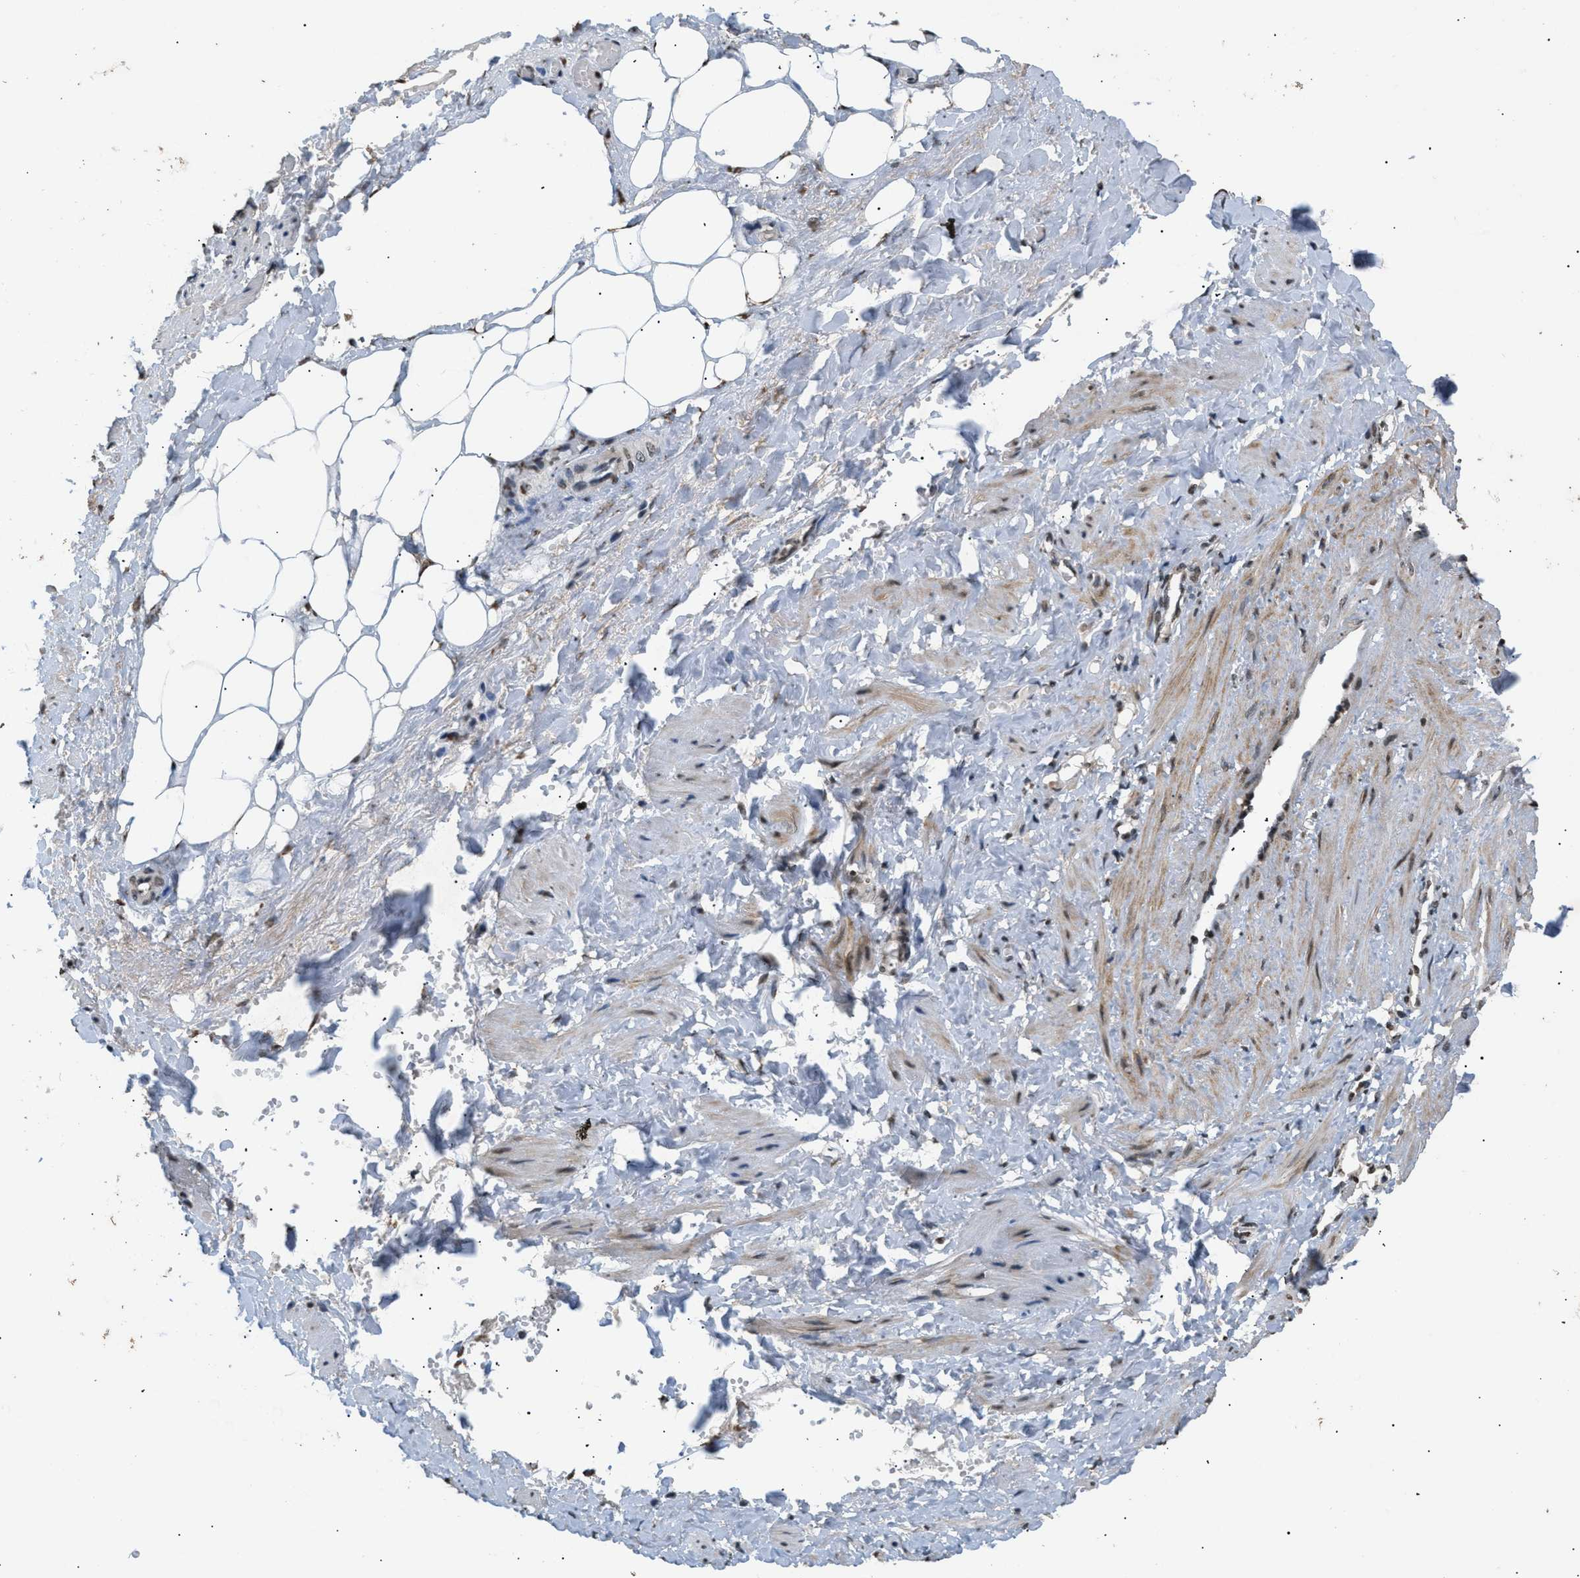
{"staining": {"intensity": "moderate", "quantity": ">75%", "location": "cytoplasmic/membranous,nuclear"}, "tissue": "adipose tissue", "cell_type": "Adipocytes", "image_type": "normal", "snomed": [{"axis": "morphology", "description": "Normal tissue, NOS"}, {"axis": "topography", "description": "Soft tissue"}, {"axis": "topography", "description": "Vascular tissue"}], "caption": "Brown immunohistochemical staining in normal human adipose tissue exhibits moderate cytoplasmic/membranous,nuclear expression in approximately >75% of adipocytes. Nuclei are stained in blue.", "gene": "RBM5", "patient": {"sex": "female", "age": 35}}